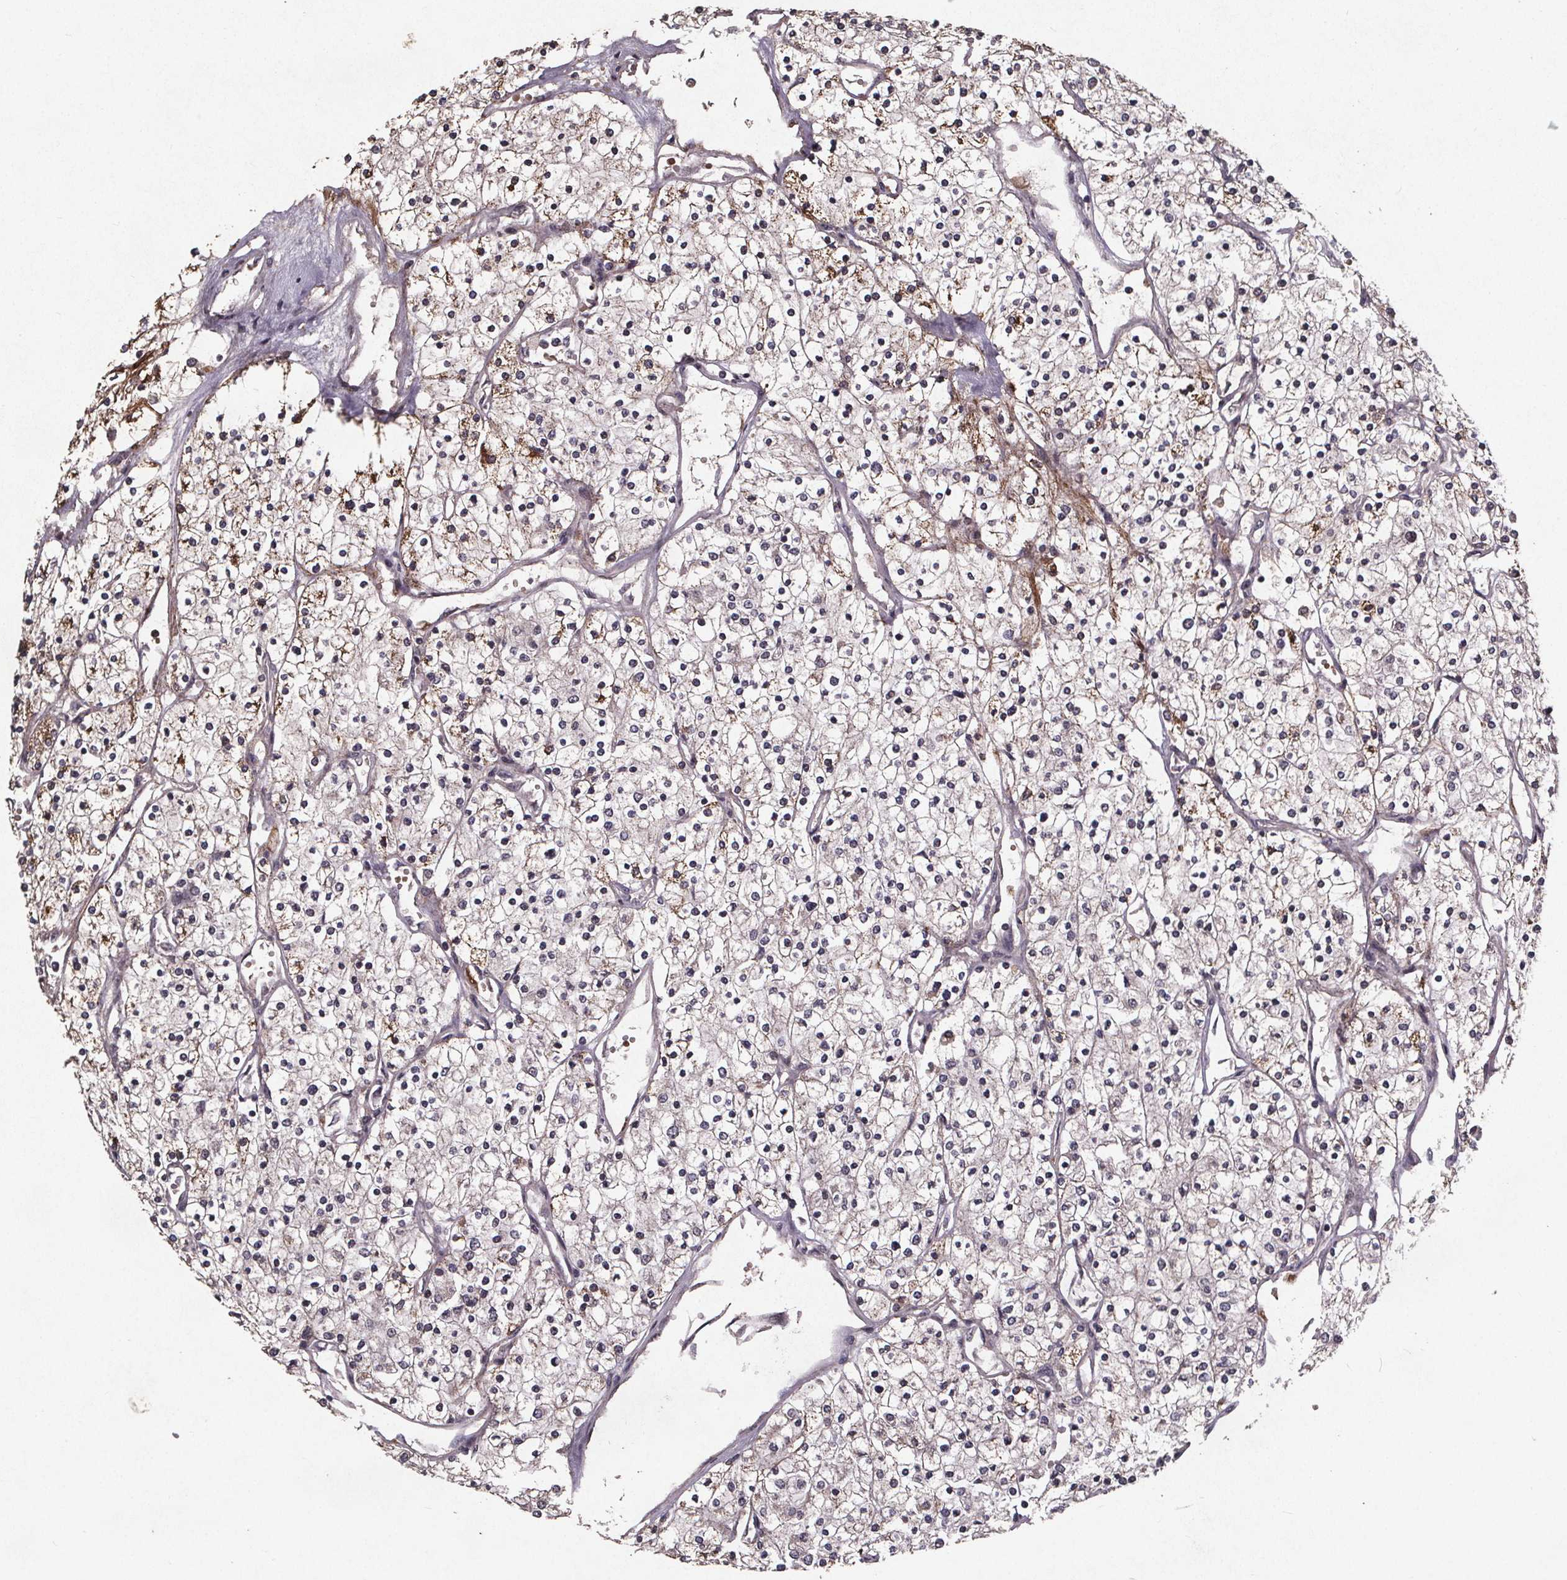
{"staining": {"intensity": "moderate", "quantity": "<25%", "location": "cytoplasmic/membranous"}, "tissue": "renal cancer", "cell_type": "Tumor cells", "image_type": "cancer", "snomed": [{"axis": "morphology", "description": "Adenocarcinoma, NOS"}, {"axis": "topography", "description": "Kidney"}], "caption": "IHC (DAB (3,3'-diaminobenzidine)) staining of human renal adenocarcinoma shows moderate cytoplasmic/membranous protein expression in approximately <25% of tumor cells.", "gene": "GPX3", "patient": {"sex": "male", "age": 80}}